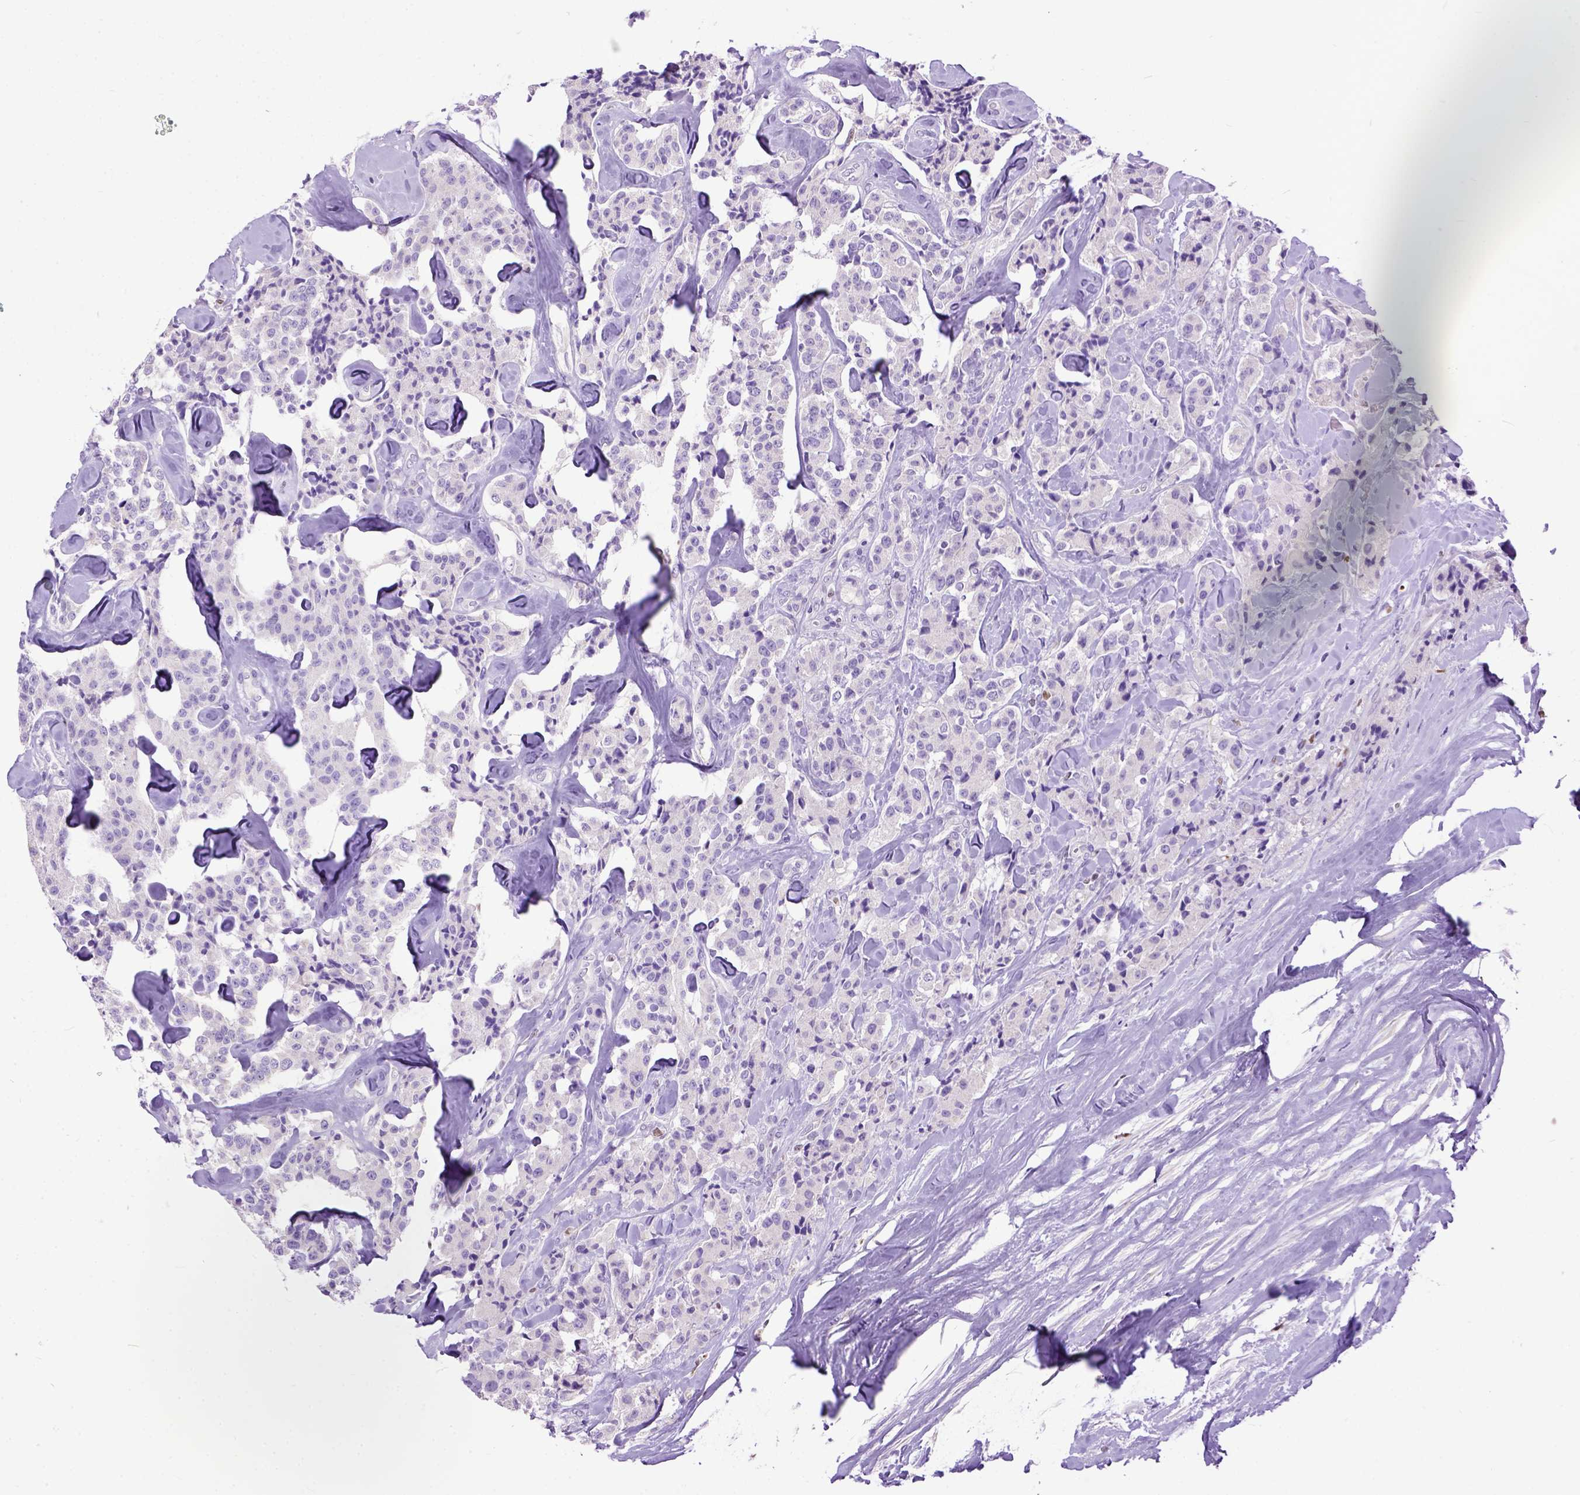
{"staining": {"intensity": "negative", "quantity": "none", "location": "none"}, "tissue": "carcinoid", "cell_type": "Tumor cells", "image_type": "cancer", "snomed": [{"axis": "morphology", "description": "Carcinoid, malignant, NOS"}, {"axis": "topography", "description": "Pancreas"}], "caption": "Tumor cells are negative for brown protein staining in malignant carcinoid.", "gene": "CRB1", "patient": {"sex": "male", "age": 41}}